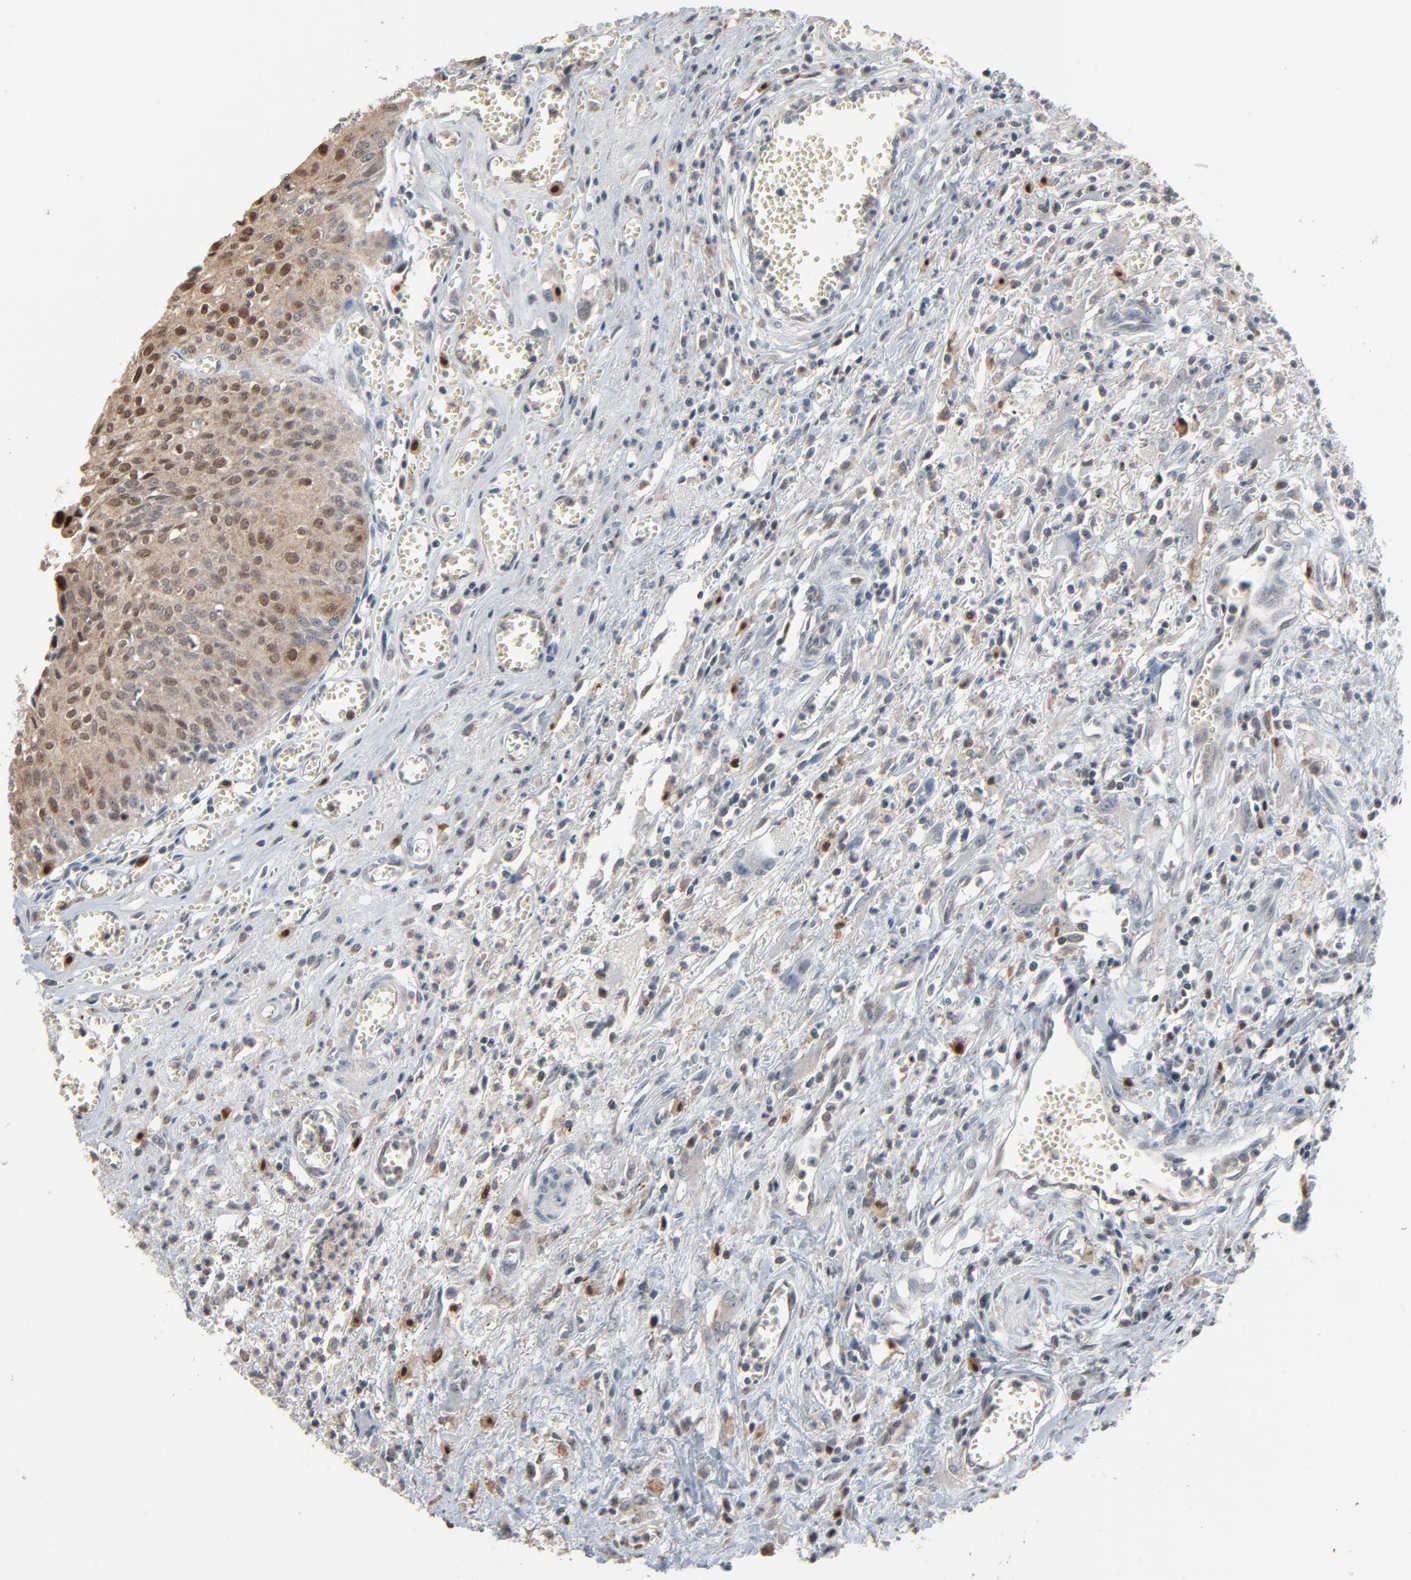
{"staining": {"intensity": "weak", "quantity": ">75%", "location": "cytoplasmic/membranous,nuclear"}, "tissue": "urothelial cancer", "cell_type": "Tumor cells", "image_type": "cancer", "snomed": [{"axis": "morphology", "description": "Urothelial carcinoma, High grade"}, {"axis": "topography", "description": "Urinary bladder"}], "caption": "Immunohistochemical staining of human urothelial cancer shows low levels of weak cytoplasmic/membranous and nuclear expression in about >75% of tumor cells. (IHC, brightfield microscopy, high magnification).", "gene": "DOCK8", "patient": {"sex": "male", "age": 66}}